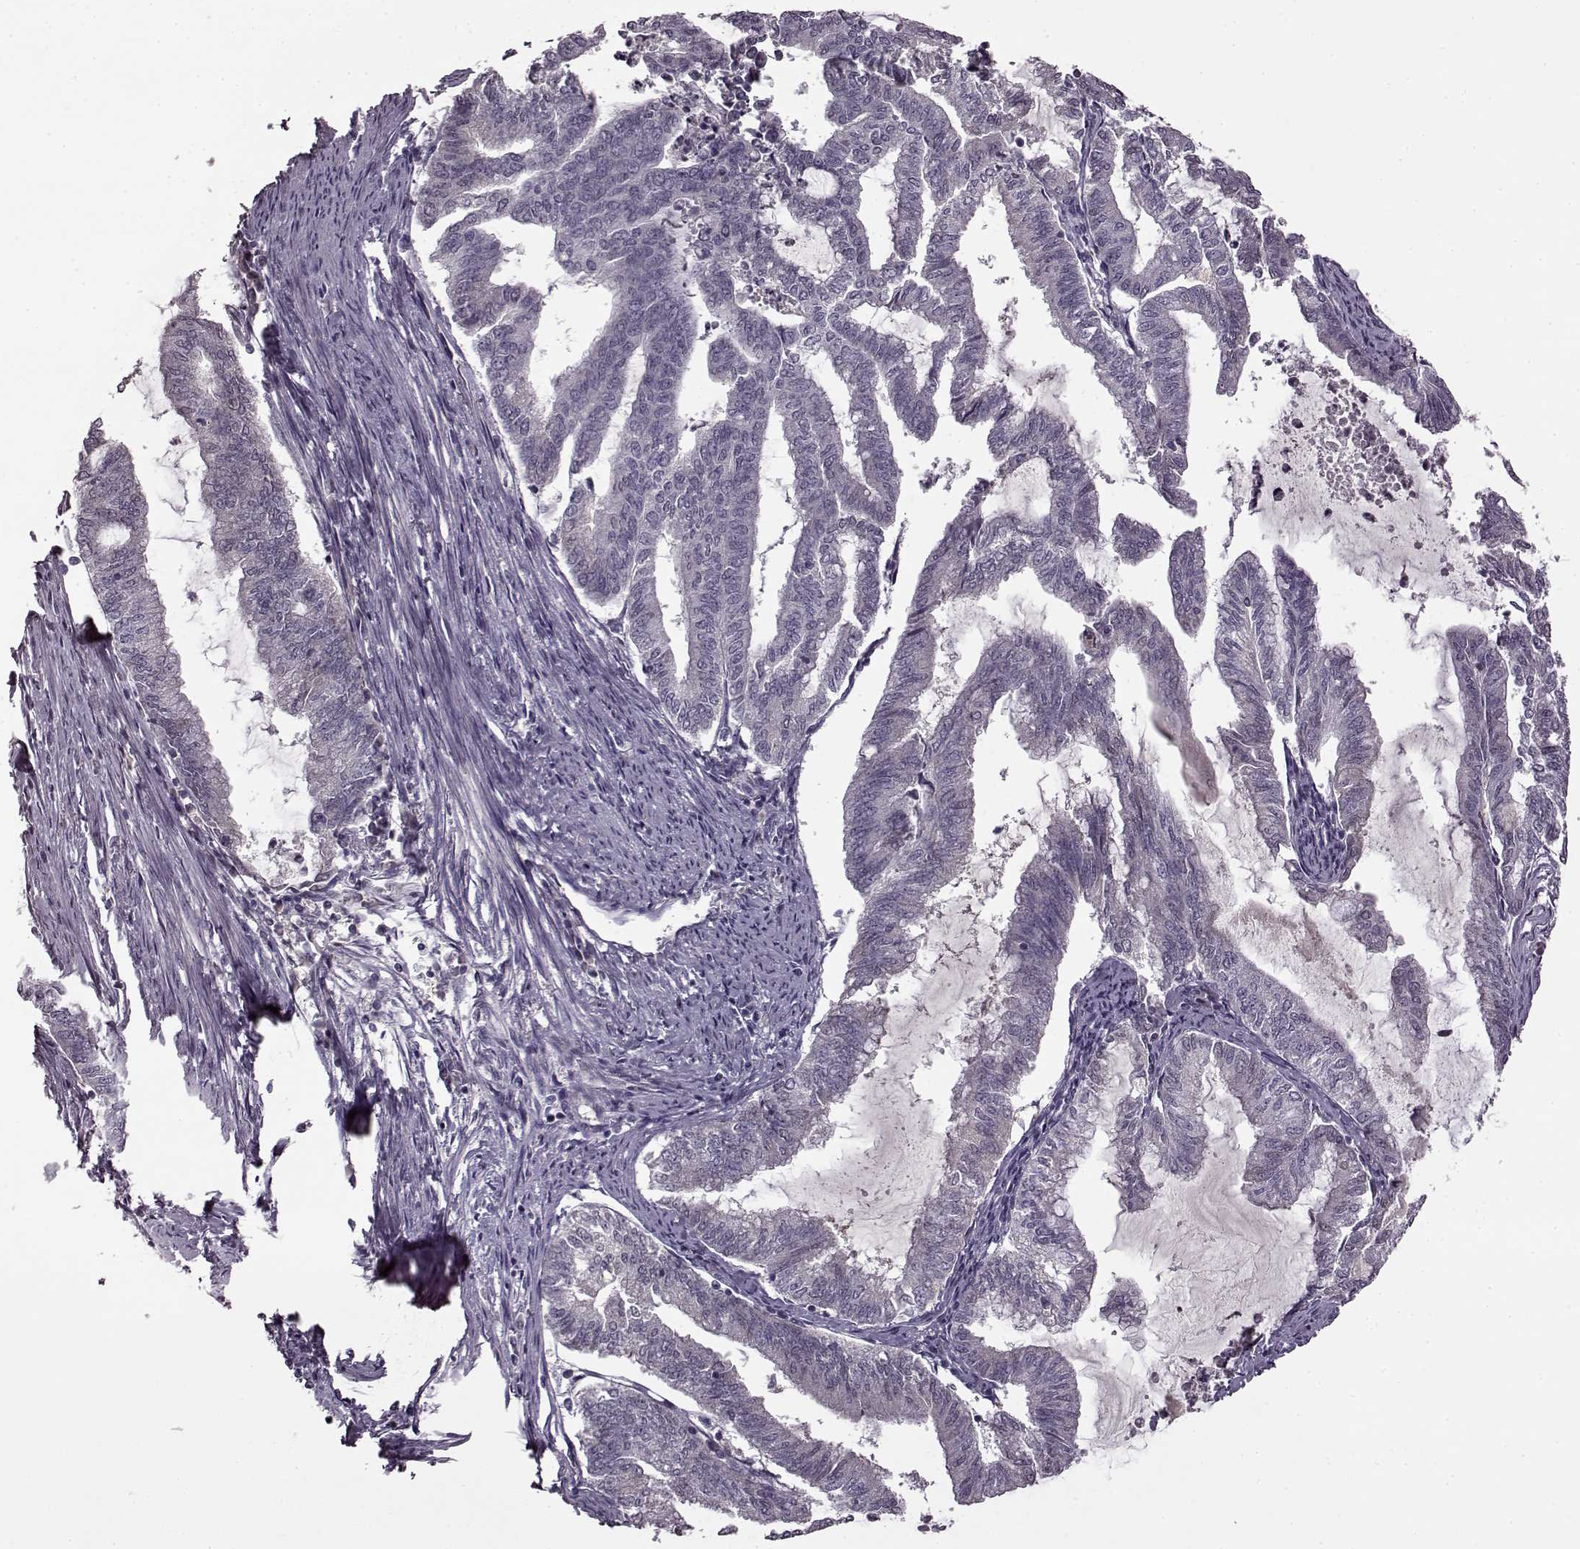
{"staining": {"intensity": "negative", "quantity": "none", "location": "none"}, "tissue": "endometrial cancer", "cell_type": "Tumor cells", "image_type": "cancer", "snomed": [{"axis": "morphology", "description": "Adenocarcinoma, NOS"}, {"axis": "topography", "description": "Endometrium"}], "caption": "Tumor cells show no significant expression in endometrial adenocarcinoma.", "gene": "CNGA3", "patient": {"sex": "female", "age": 79}}